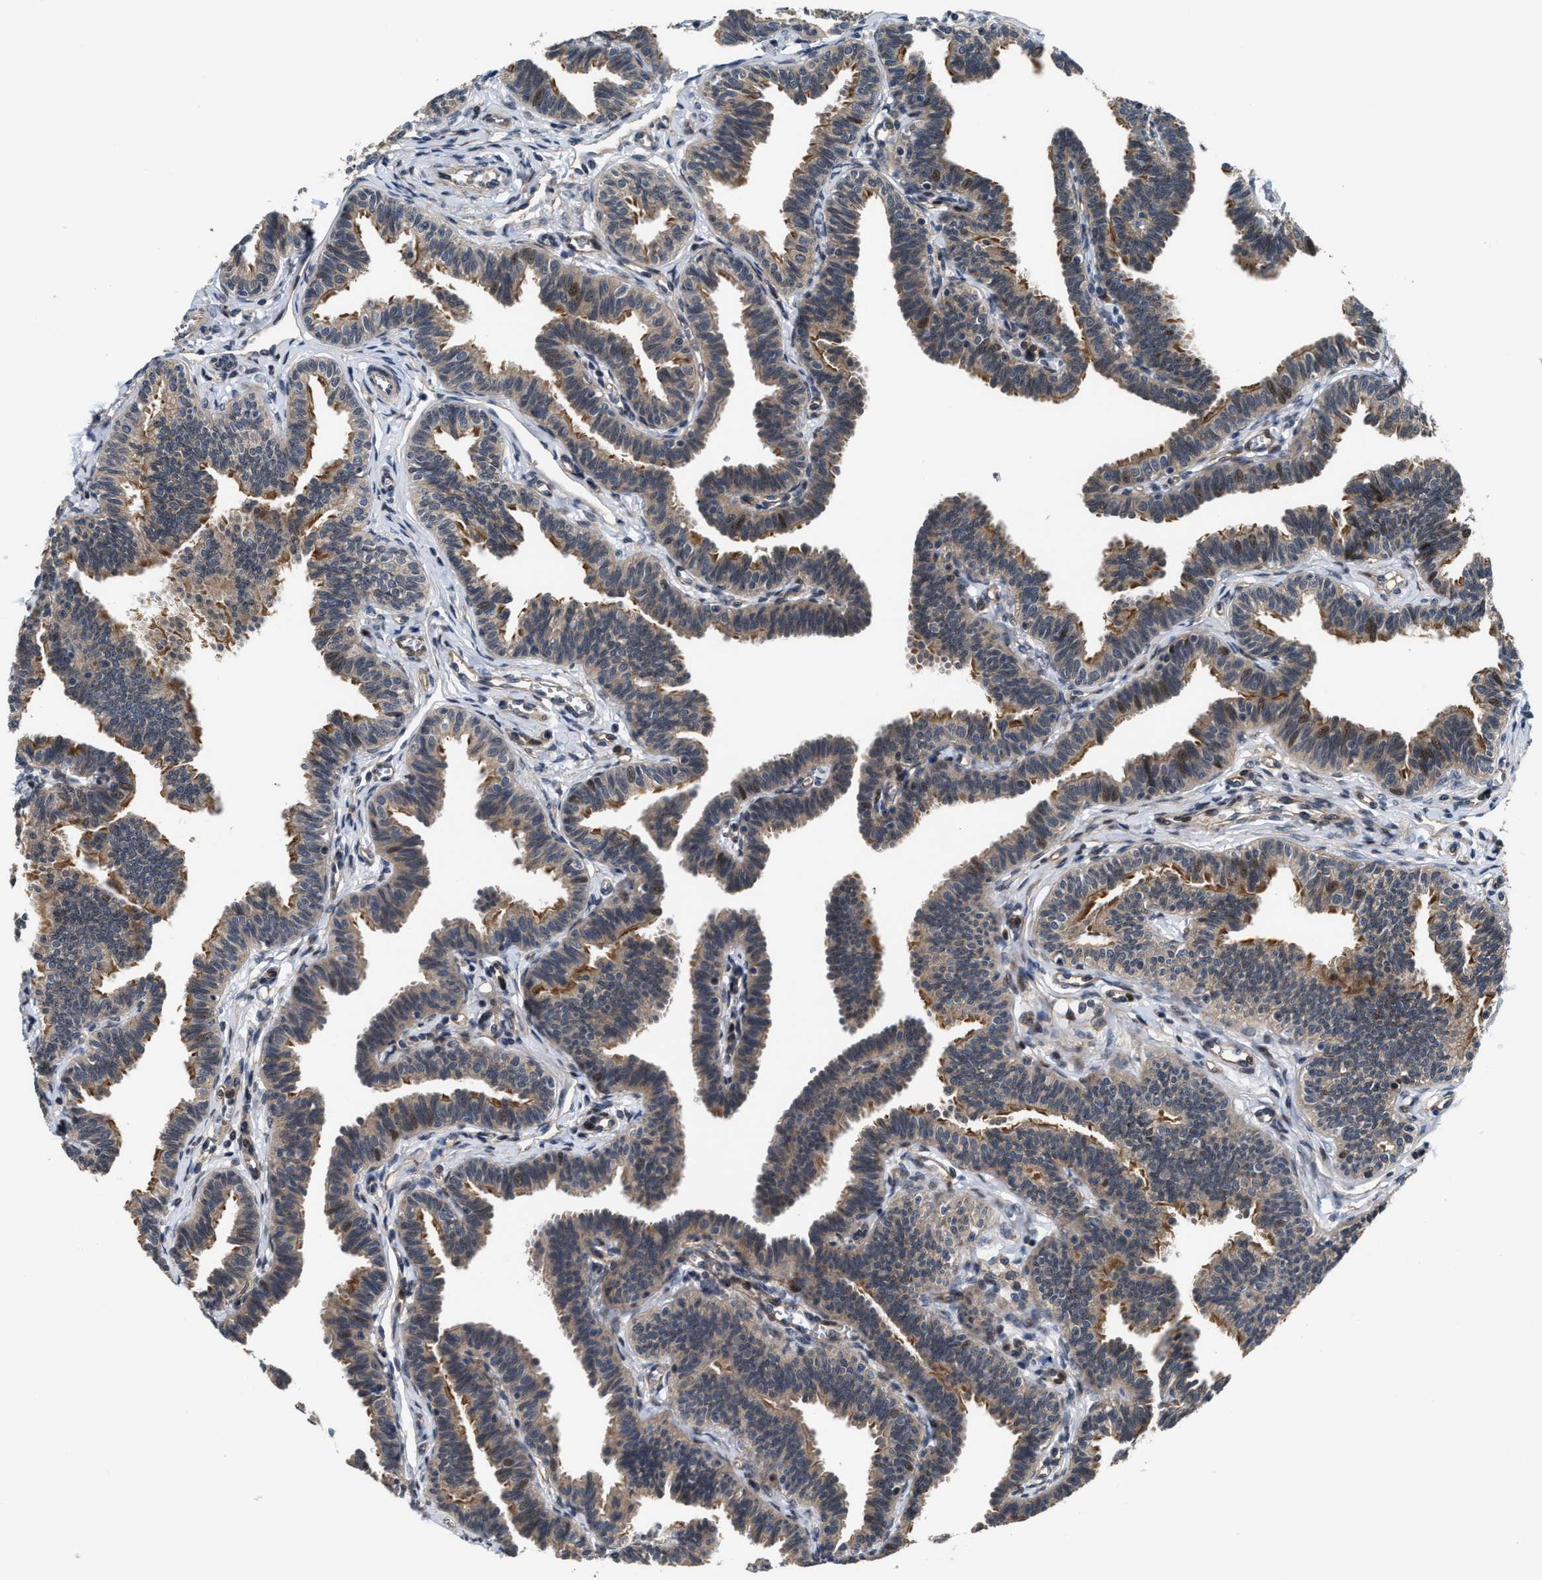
{"staining": {"intensity": "moderate", "quantity": "25%-75%", "location": "cytoplasmic/membranous,nuclear"}, "tissue": "fallopian tube", "cell_type": "Glandular cells", "image_type": "normal", "snomed": [{"axis": "morphology", "description": "Normal tissue, NOS"}, {"axis": "topography", "description": "Fallopian tube"}, {"axis": "topography", "description": "Ovary"}], "caption": "The micrograph demonstrates staining of unremarkable fallopian tube, revealing moderate cytoplasmic/membranous,nuclear protein expression (brown color) within glandular cells. (IHC, brightfield microscopy, high magnification).", "gene": "ALDH3A2", "patient": {"sex": "female", "age": 23}}